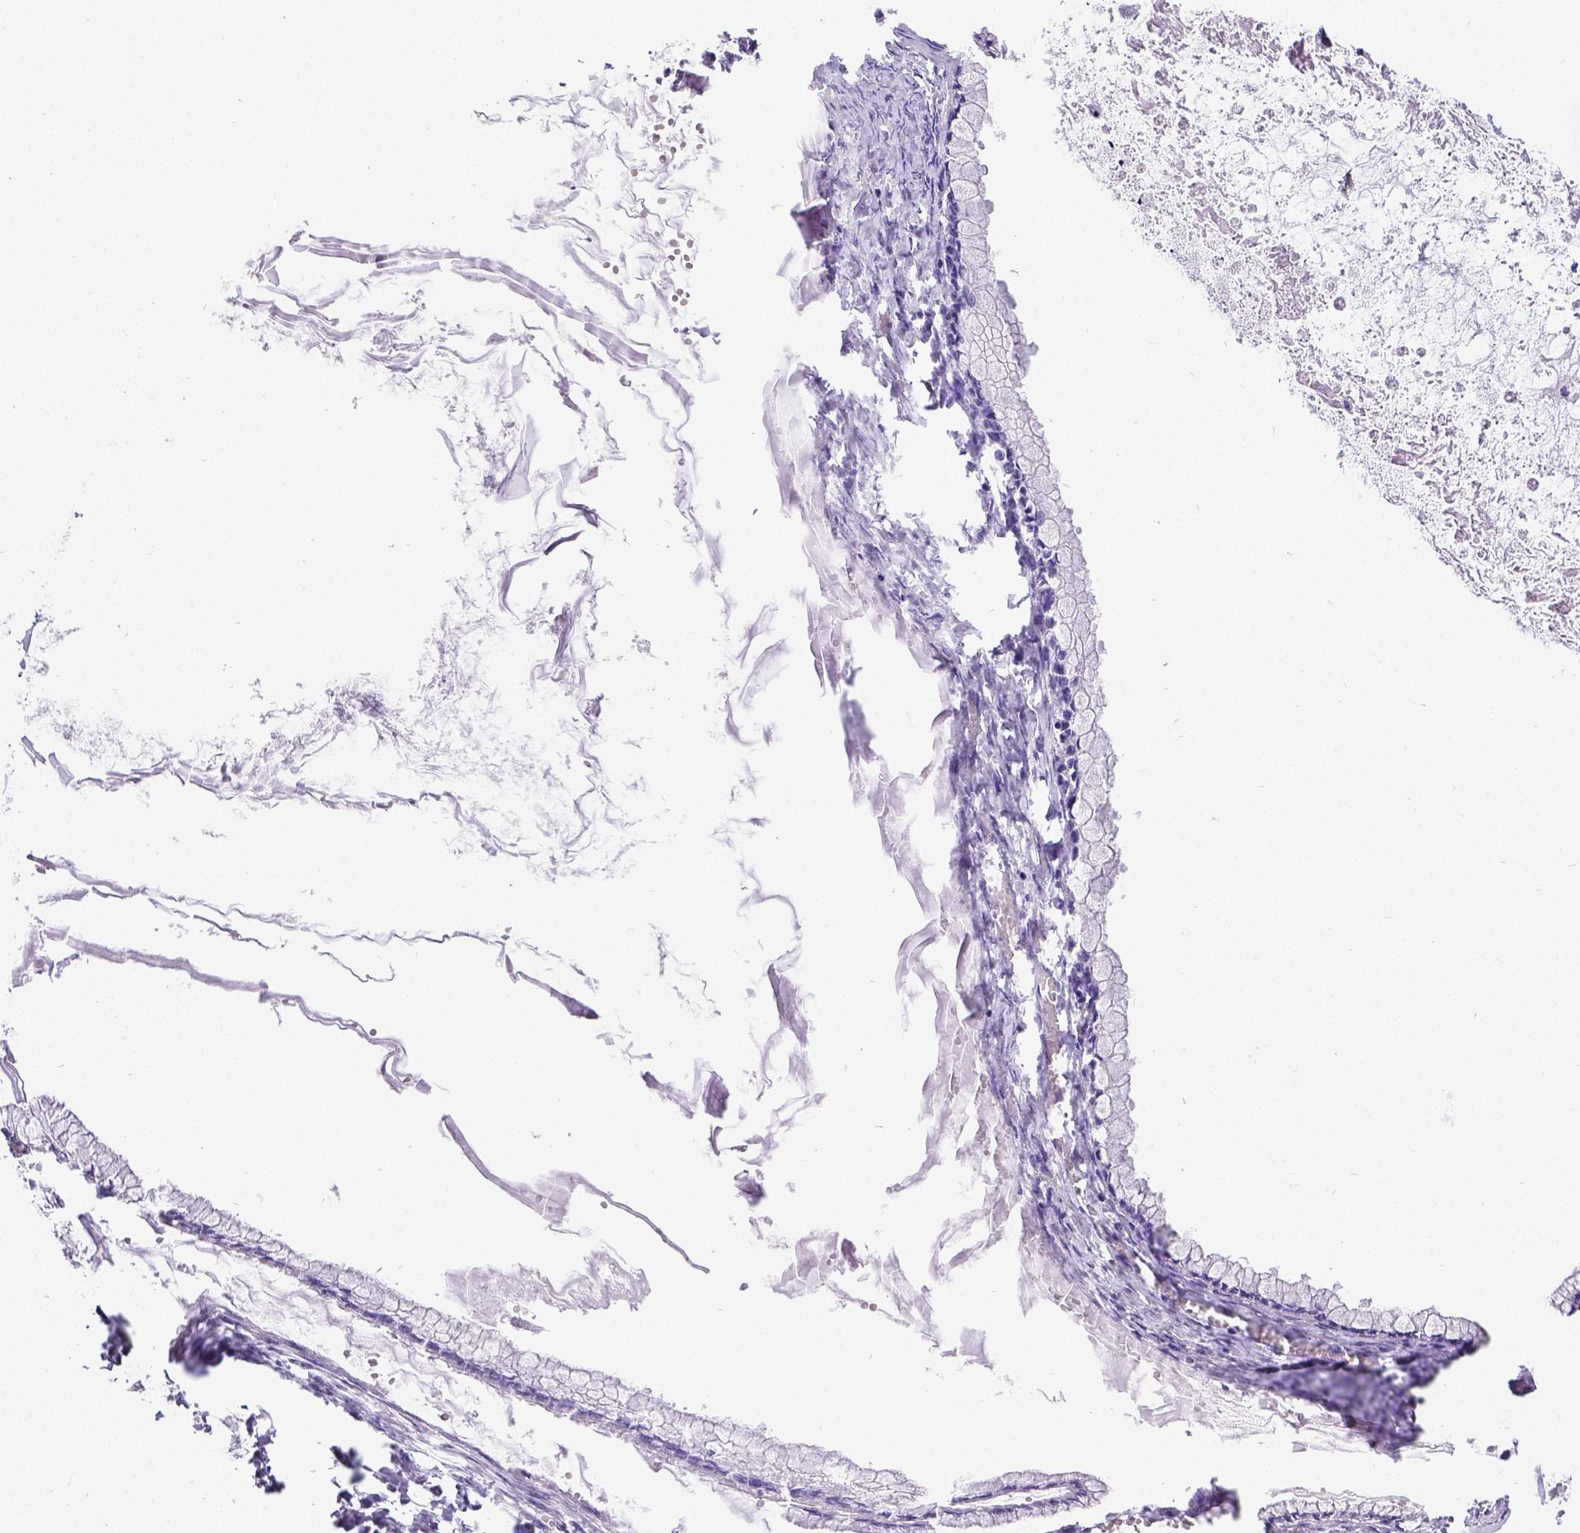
{"staining": {"intensity": "negative", "quantity": "none", "location": "none"}, "tissue": "ovarian cancer", "cell_type": "Tumor cells", "image_type": "cancer", "snomed": [{"axis": "morphology", "description": "Cystadenocarcinoma, mucinous, NOS"}, {"axis": "topography", "description": "Ovary"}], "caption": "The image displays no significant expression in tumor cells of mucinous cystadenocarcinoma (ovarian). Brightfield microscopy of immunohistochemistry stained with DAB (brown) and hematoxylin (blue), captured at high magnification.", "gene": "SATB2", "patient": {"sex": "female", "age": 67}}